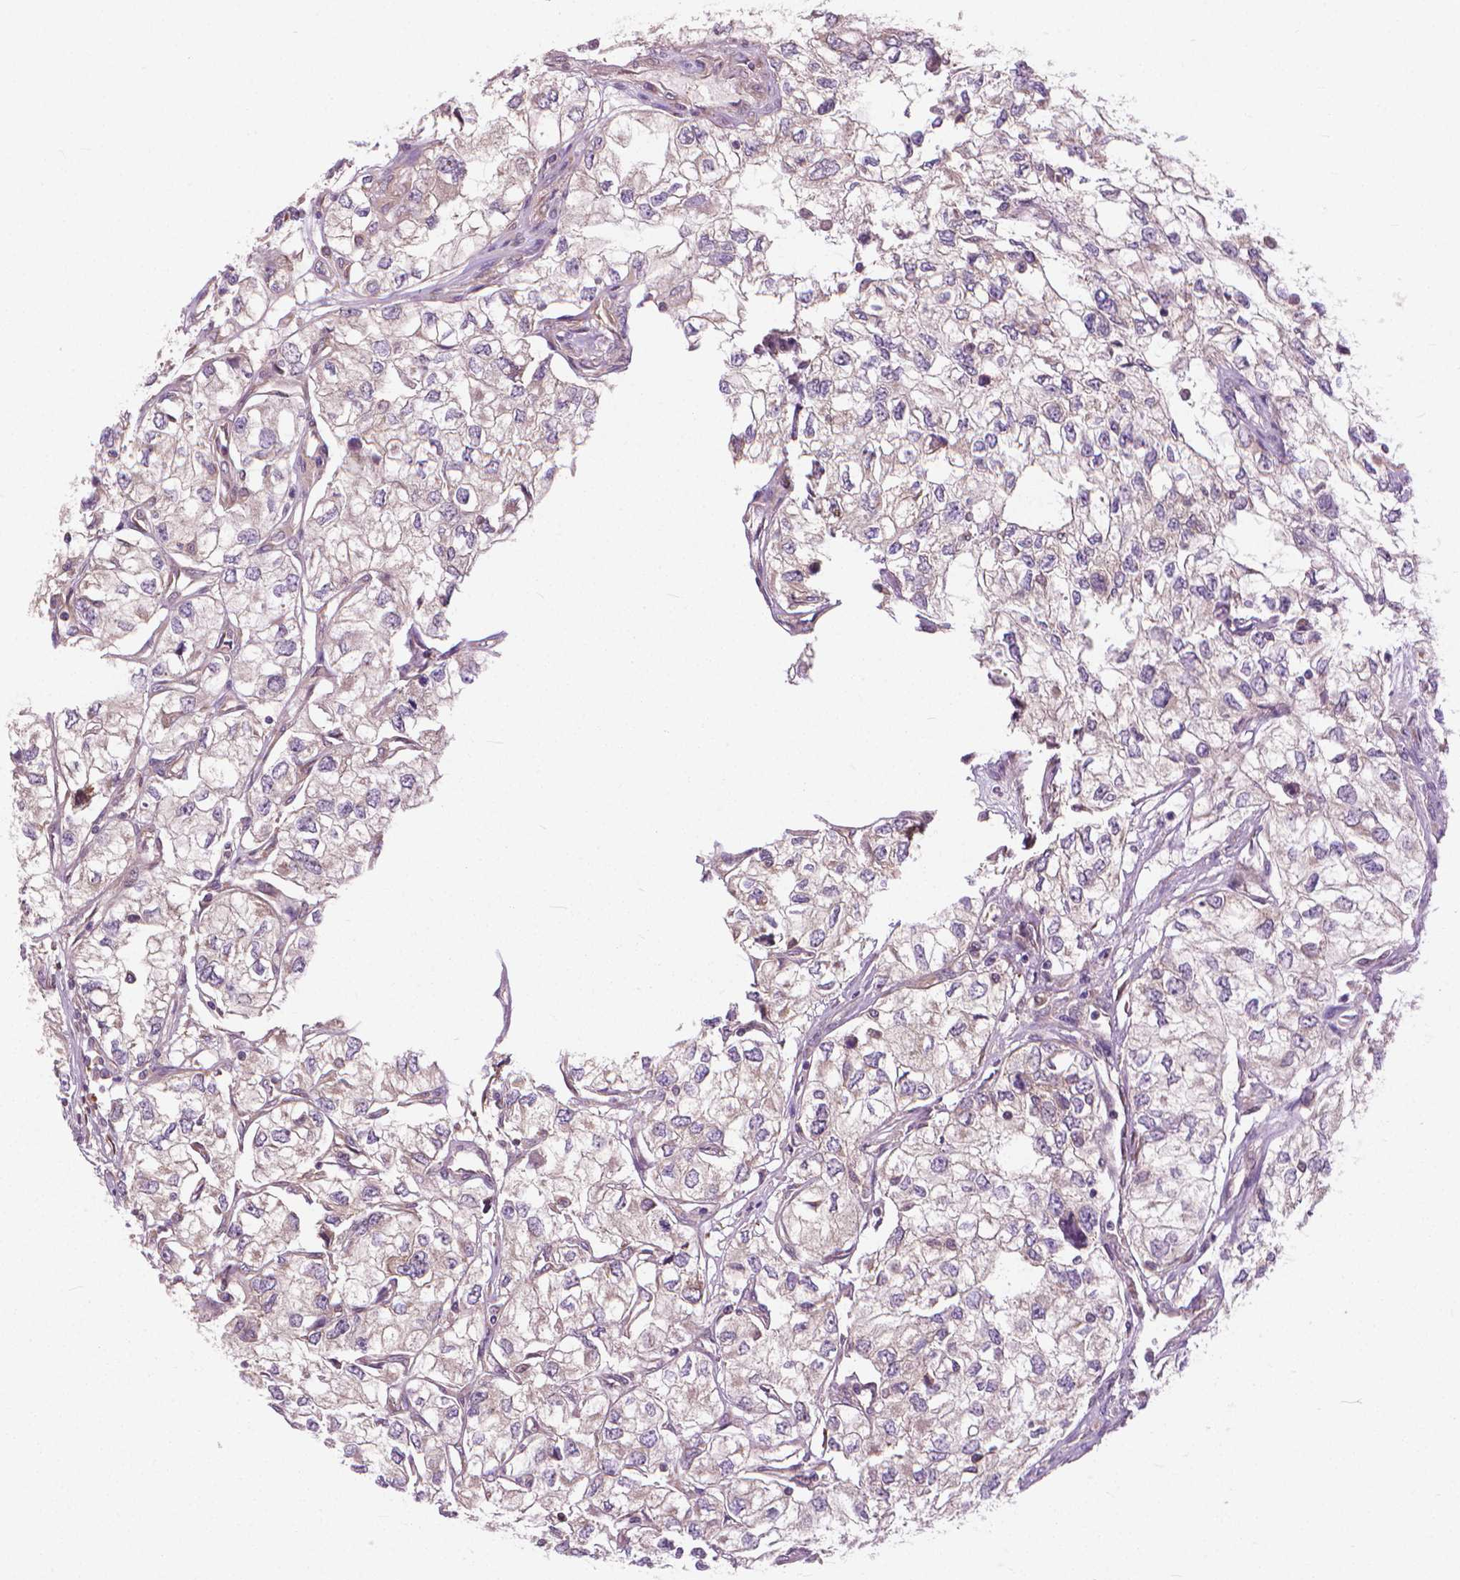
{"staining": {"intensity": "negative", "quantity": "none", "location": "none"}, "tissue": "renal cancer", "cell_type": "Tumor cells", "image_type": "cancer", "snomed": [{"axis": "morphology", "description": "Adenocarcinoma, NOS"}, {"axis": "topography", "description": "Kidney"}], "caption": "Renal adenocarcinoma was stained to show a protein in brown. There is no significant expression in tumor cells.", "gene": "NUDT1", "patient": {"sex": "female", "age": 59}}